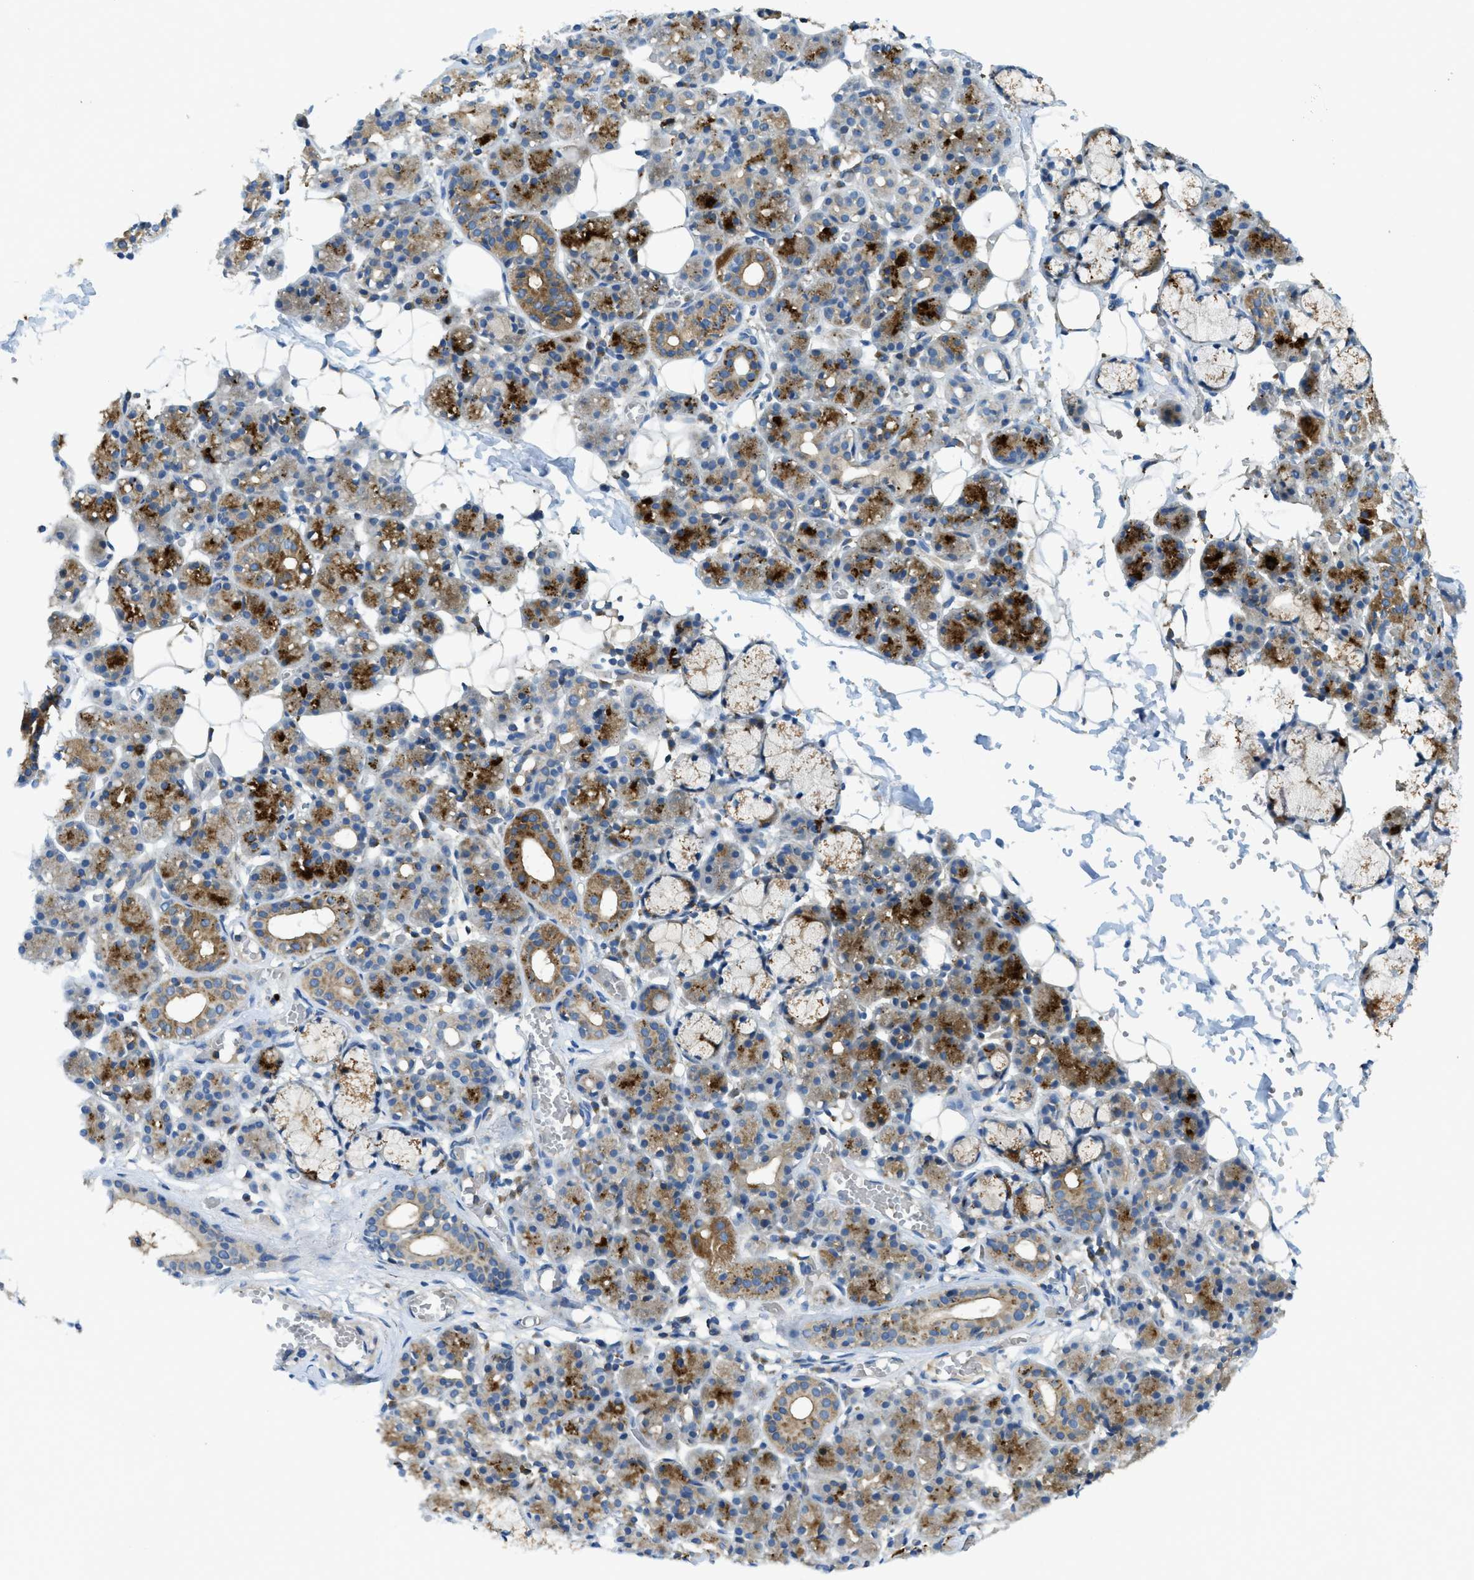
{"staining": {"intensity": "strong", "quantity": "25%-75%", "location": "cytoplasmic/membranous"}, "tissue": "salivary gland", "cell_type": "Glandular cells", "image_type": "normal", "snomed": [{"axis": "morphology", "description": "Normal tissue, NOS"}, {"axis": "topography", "description": "Salivary gland"}], "caption": "Approximately 25%-75% of glandular cells in normal human salivary gland show strong cytoplasmic/membranous protein expression as visualized by brown immunohistochemical staining.", "gene": "RFFL", "patient": {"sex": "male", "age": 63}}